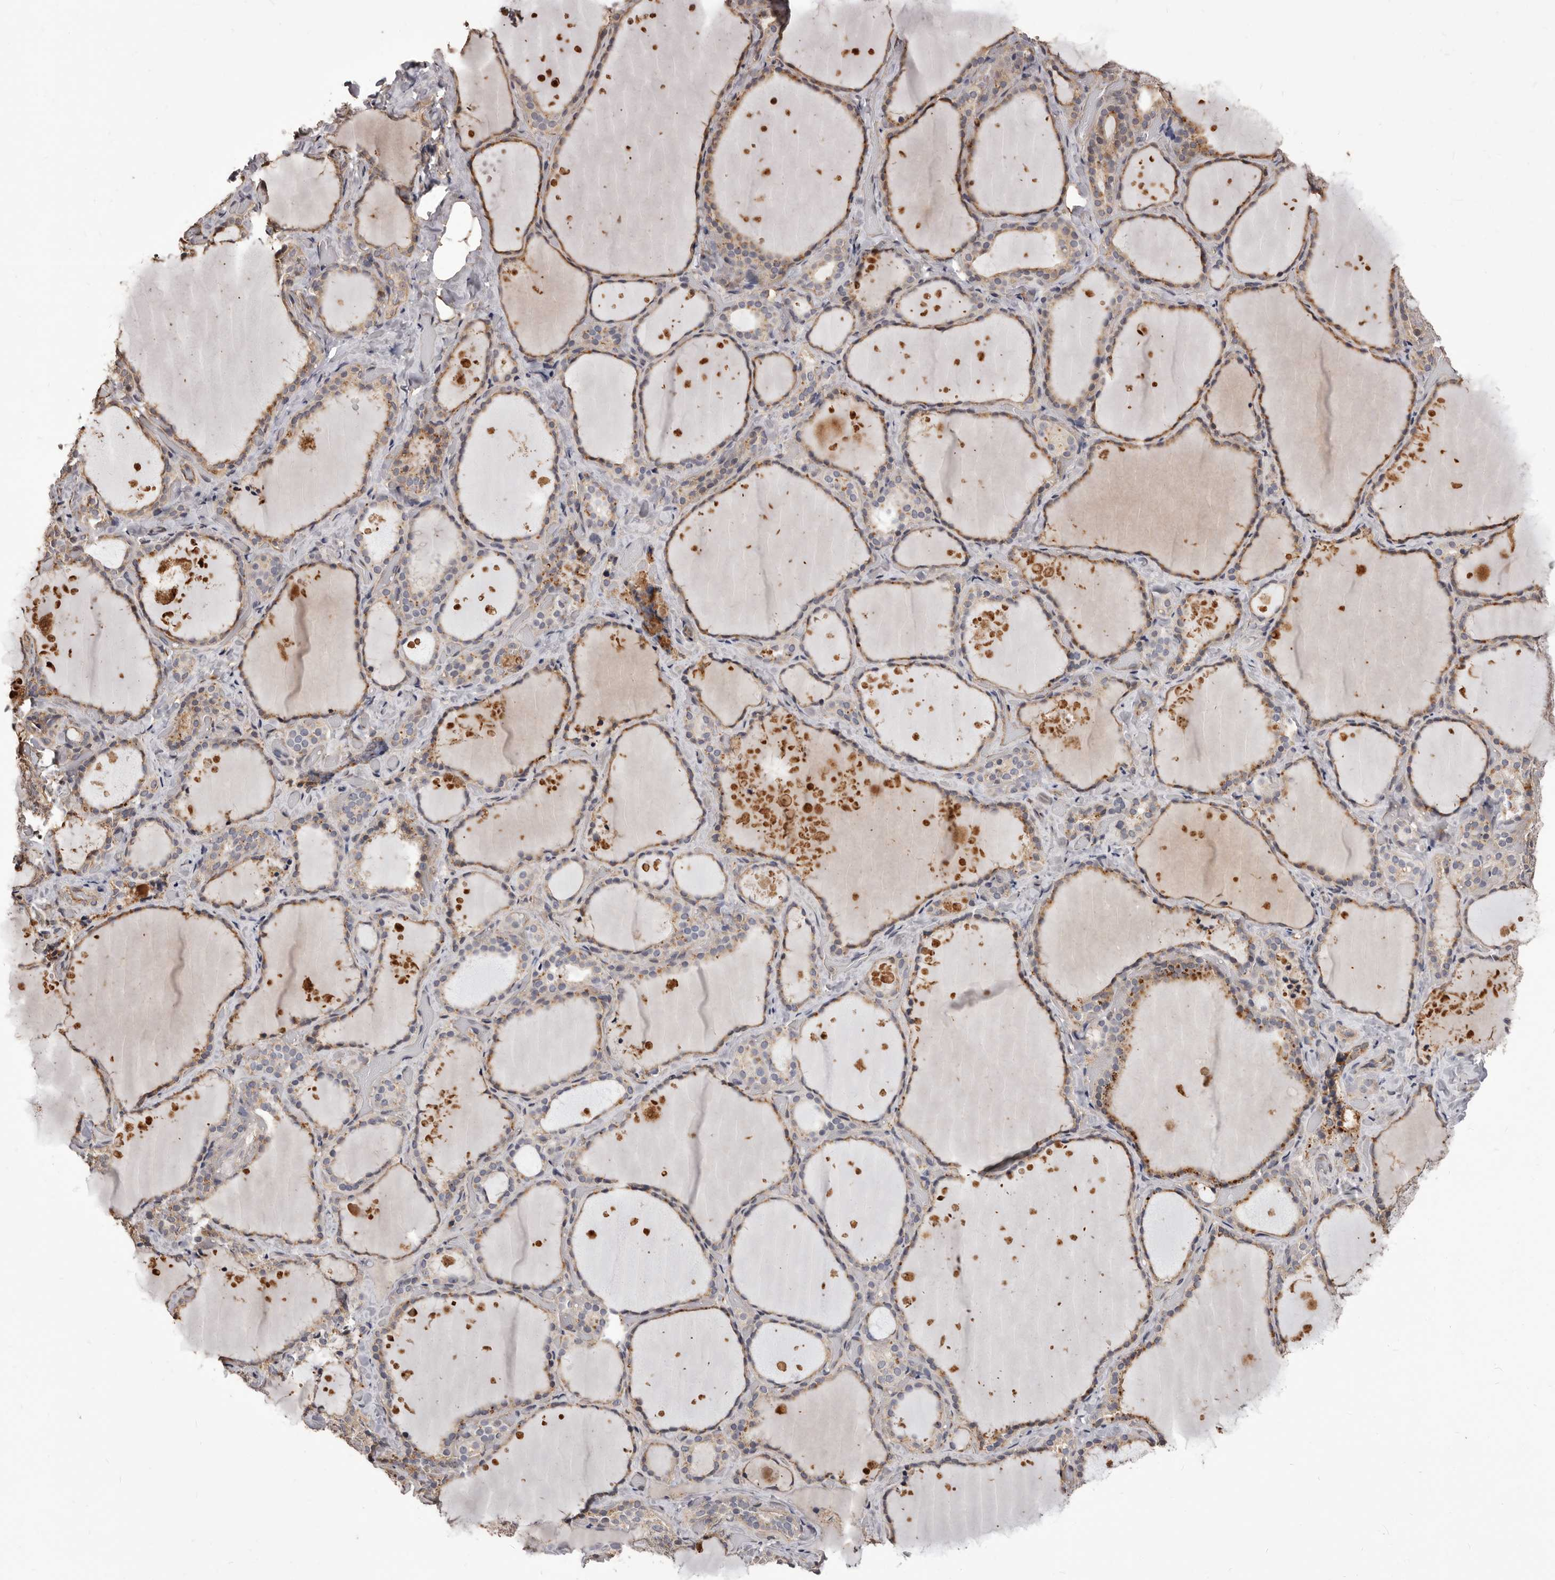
{"staining": {"intensity": "moderate", "quantity": ">75%", "location": "cytoplasmic/membranous"}, "tissue": "thyroid gland", "cell_type": "Glandular cells", "image_type": "normal", "snomed": [{"axis": "morphology", "description": "Normal tissue, NOS"}, {"axis": "topography", "description": "Thyroid gland"}], "caption": "Immunohistochemistry (IHC) (DAB (3,3'-diaminobenzidine)) staining of unremarkable thyroid gland reveals moderate cytoplasmic/membranous protein staining in approximately >75% of glandular cells. The staining was performed using DAB (3,3'-diaminobenzidine) to visualize the protein expression in brown, while the nuclei were stained in blue with hematoxylin (Magnification: 20x).", "gene": "ALPK1", "patient": {"sex": "female", "age": 44}}